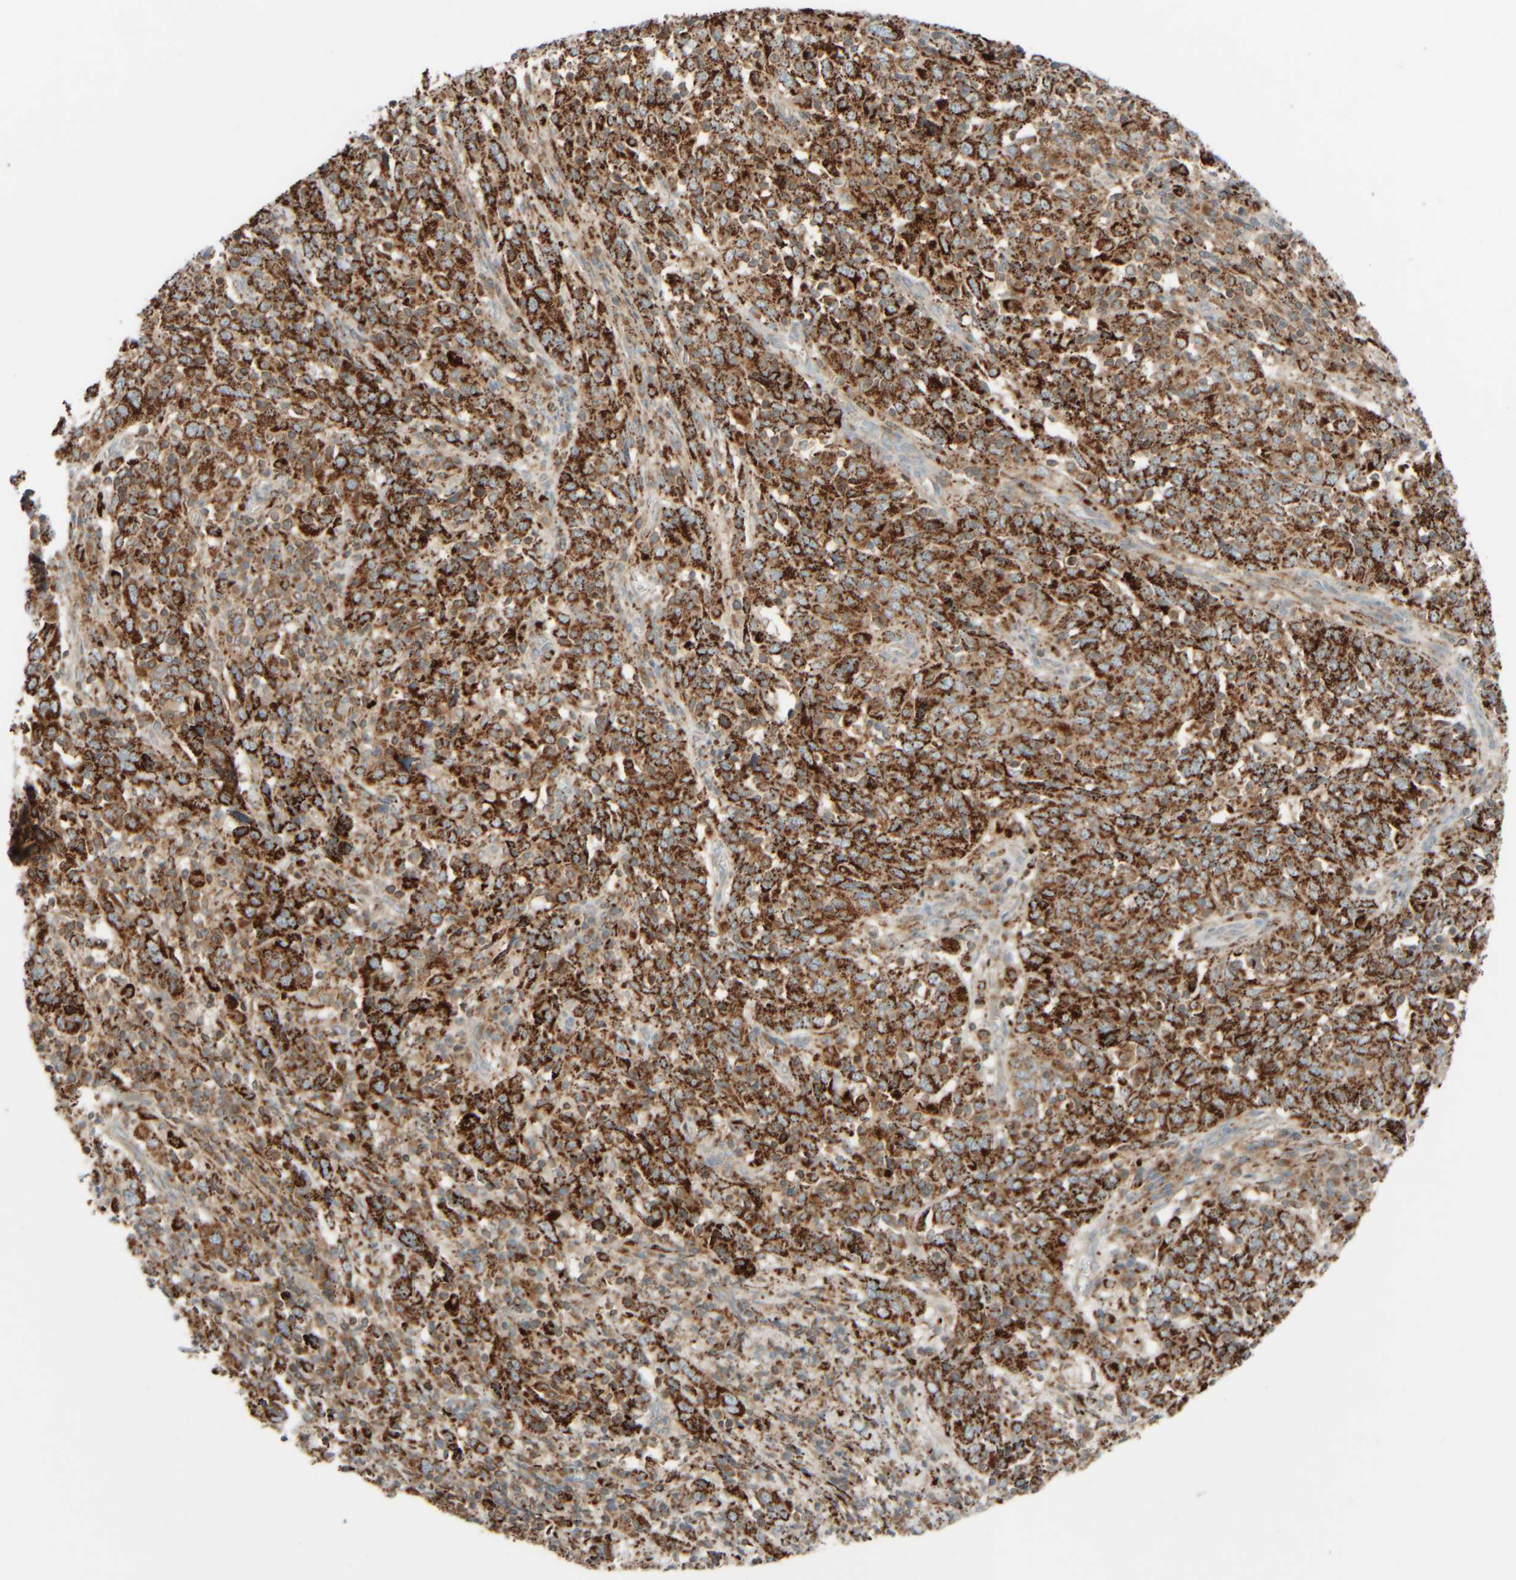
{"staining": {"intensity": "strong", "quantity": ">75%", "location": "cytoplasmic/membranous"}, "tissue": "cervical cancer", "cell_type": "Tumor cells", "image_type": "cancer", "snomed": [{"axis": "morphology", "description": "Squamous cell carcinoma, NOS"}, {"axis": "topography", "description": "Cervix"}], "caption": "Human cervical cancer (squamous cell carcinoma) stained for a protein (brown) demonstrates strong cytoplasmic/membranous positive positivity in about >75% of tumor cells.", "gene": "SPAG5", "patient": {"sex": "female", "age": 46}}